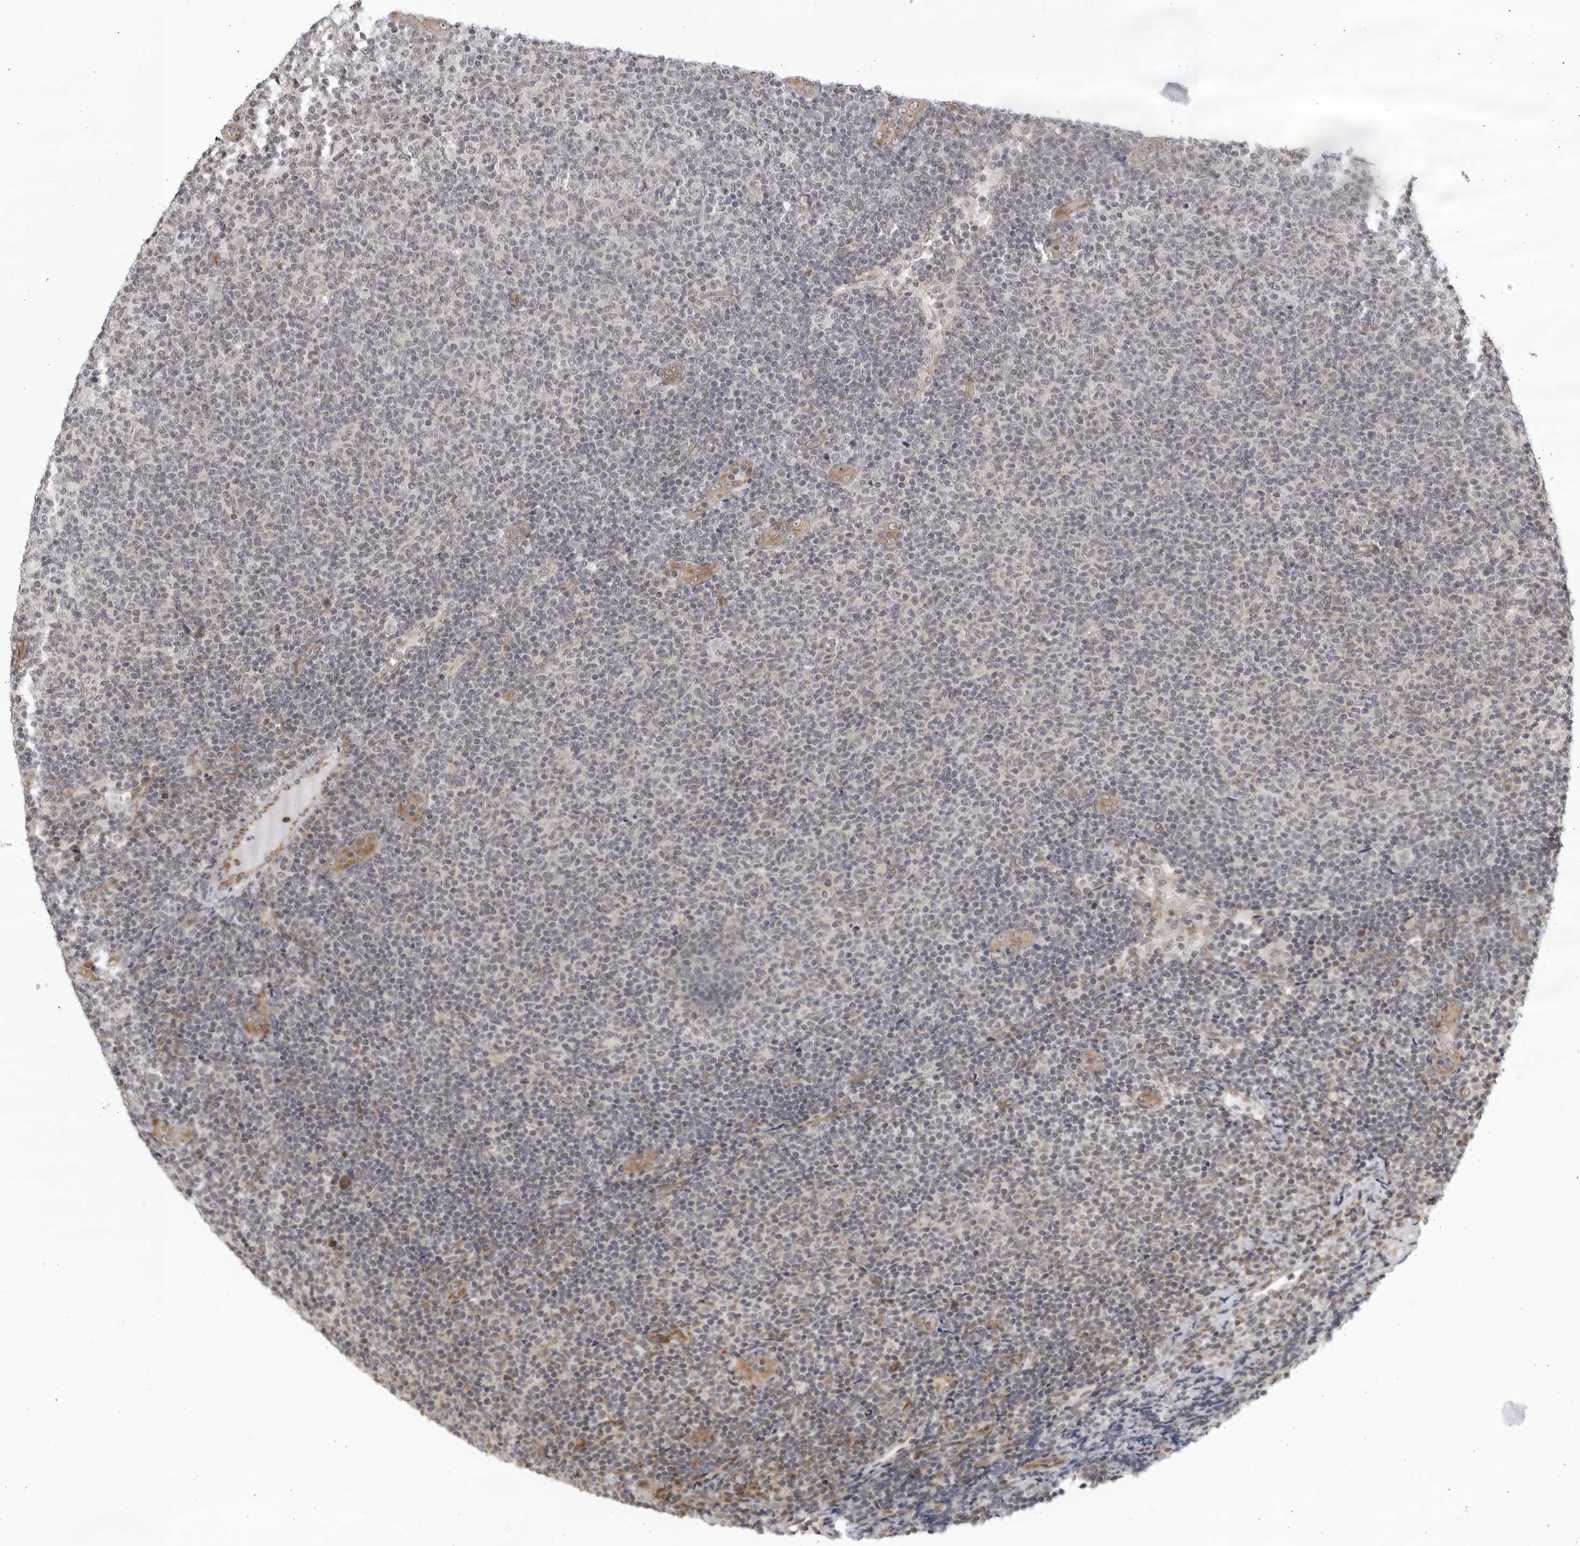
{"staining": {"intensity": "negative", "quantity": "none", "location": "none"}, "tissue": "lymphoma", "cell_type": "Tumor cells", "image_type": "cancer", "snomed": [{"axis": "morphology", "description": "Malignant lymphoma, non-Hodgkin's type, Low grade"}, {"axis": "topography", "description": "Lymph node"}], "caption": "There is no significant expression in tumor cells of lymphoma.", "gene": "CNBD1", "patient": {"sex": "male", "age": 66}}